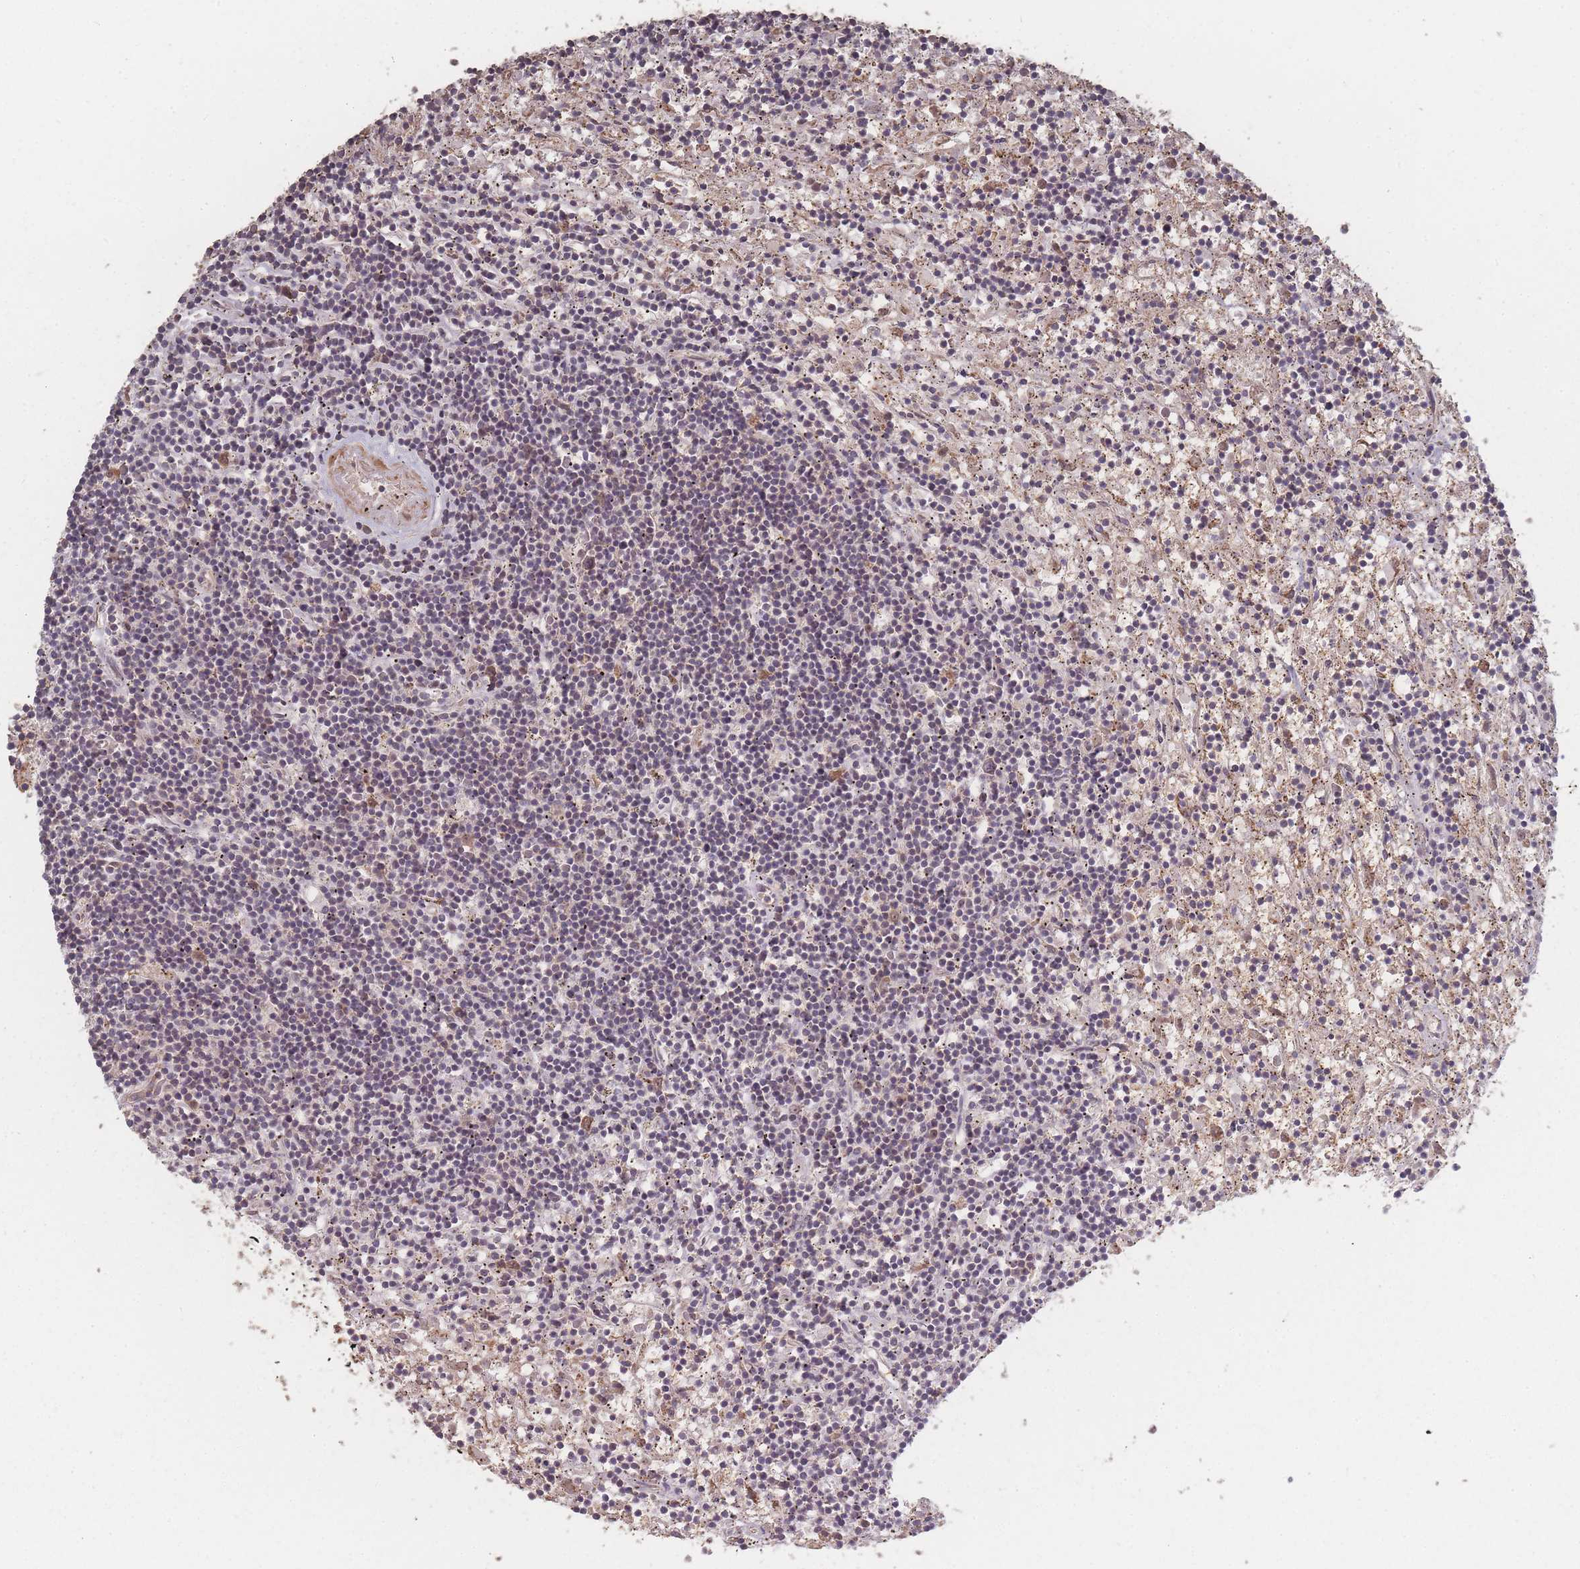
{"staining": {"intensity": "negative", "quantity": "none", "location": "none"}, "tissue": "lymphoma", "cell_type": "Tumor cells", "image_type": "cancer", "snomed": [{"axis": "morphology", "description": "Malignant lymphoma, non-Hodgkin's type, Low grade"}, {"axis": "topography", "description": "Spleen"}], "caption": "This is an immunohistochemistry (IHC) image of human malignant lymphoma, non-Hodgkin's type (low-grade). There is no expression in tumor cells.", "gene": "LYRM7", "patient": {"sex": "male", "age": 76}}